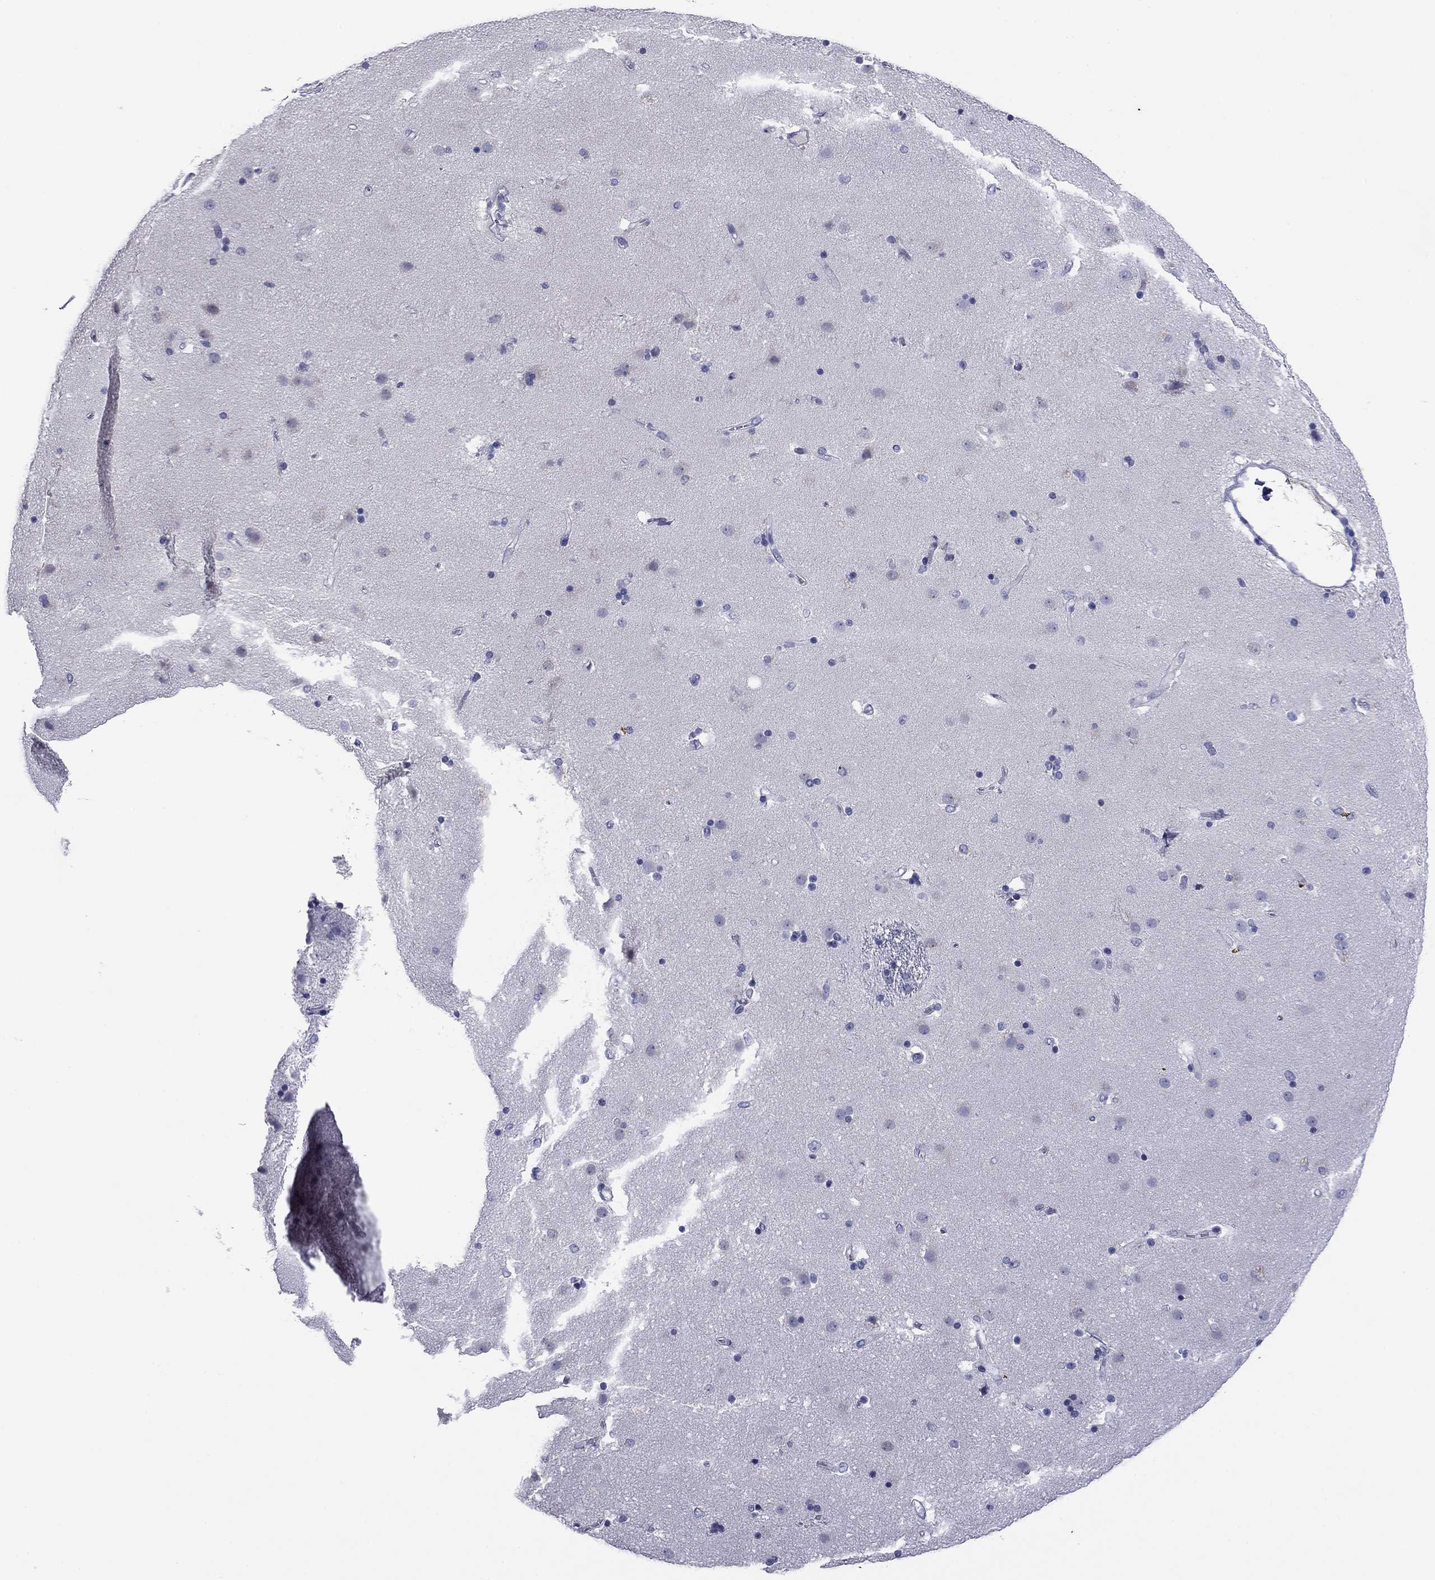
{"staining": {"intensity": "negative", "quantity": "none", "location": "none"}, "tissue": "caudate", "cell_type": "Glial cells", "image_type": "normal", "snomed": [{"axis": "morphology", "description": "Normal tissue, NOS"}, {"axis": "topography", "description": "Lateral ventricle wall"}], "caption": "The micrograph exhibits no significant staining in glial cells of caudate.", "gene": "ABCC2", "patient": {"sex": "female", "age": 71}}